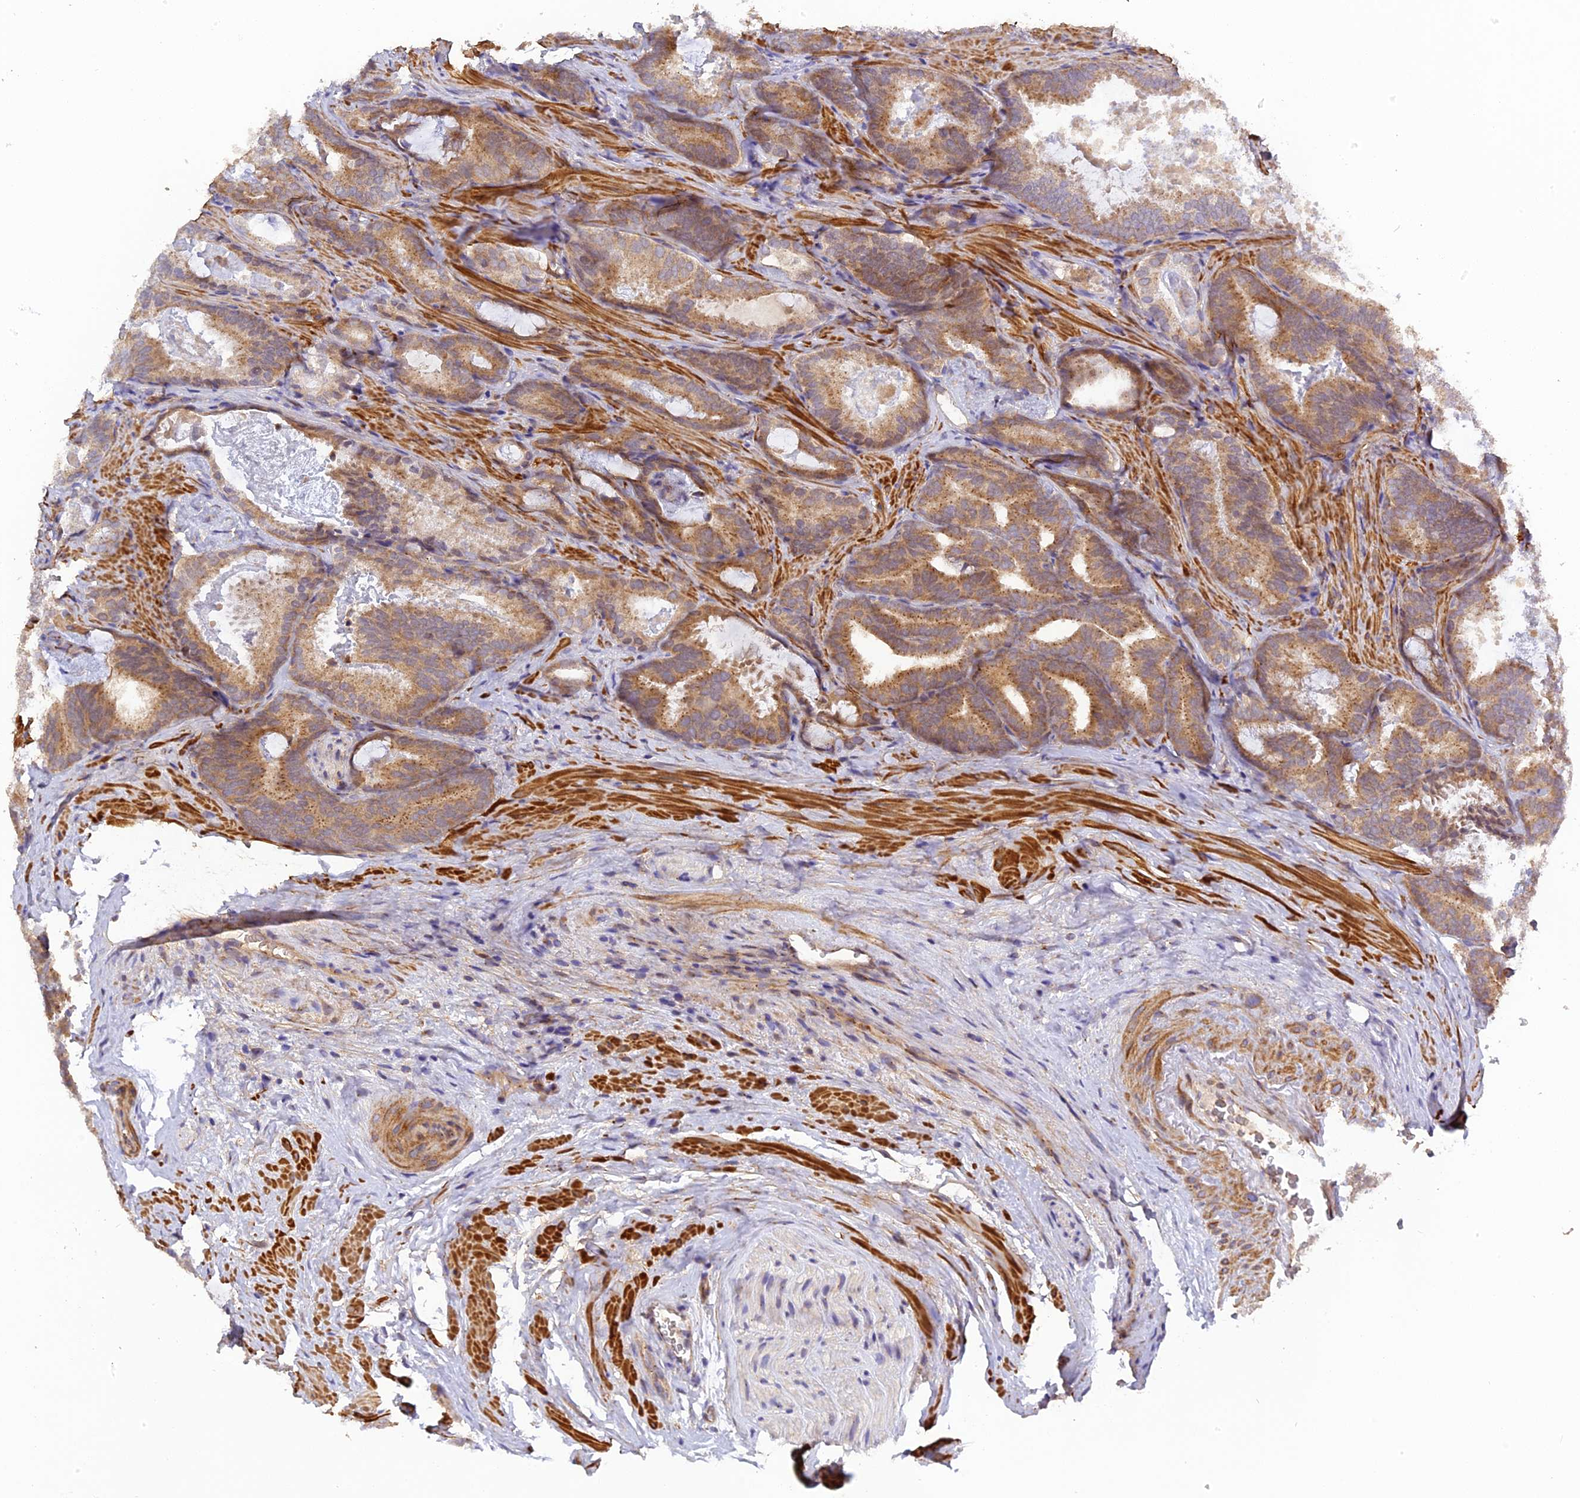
{"staining": {"intensity": "moderate", "quantity": ">75%", "location": "cytoplasmic/membranous"}, "tissue": "prostate cancer", "cell_type": "Tumor cells", "image_type": "cancer", "snomed": [{"axis": "morphology", "description": "Adenocarcinoma, Low grade"}, {"axis": "topography", "description": "Prostate"}], "caption": "Immunohistochemical staining of human adenocarcinoma (low-grade) (prostate) demonstrates moderate cytoplasmic/membranous protein positivity in approximately >75% of tumor cells.", "gene": "RPIA", "patient": {"sex": "male", "age": 60}}